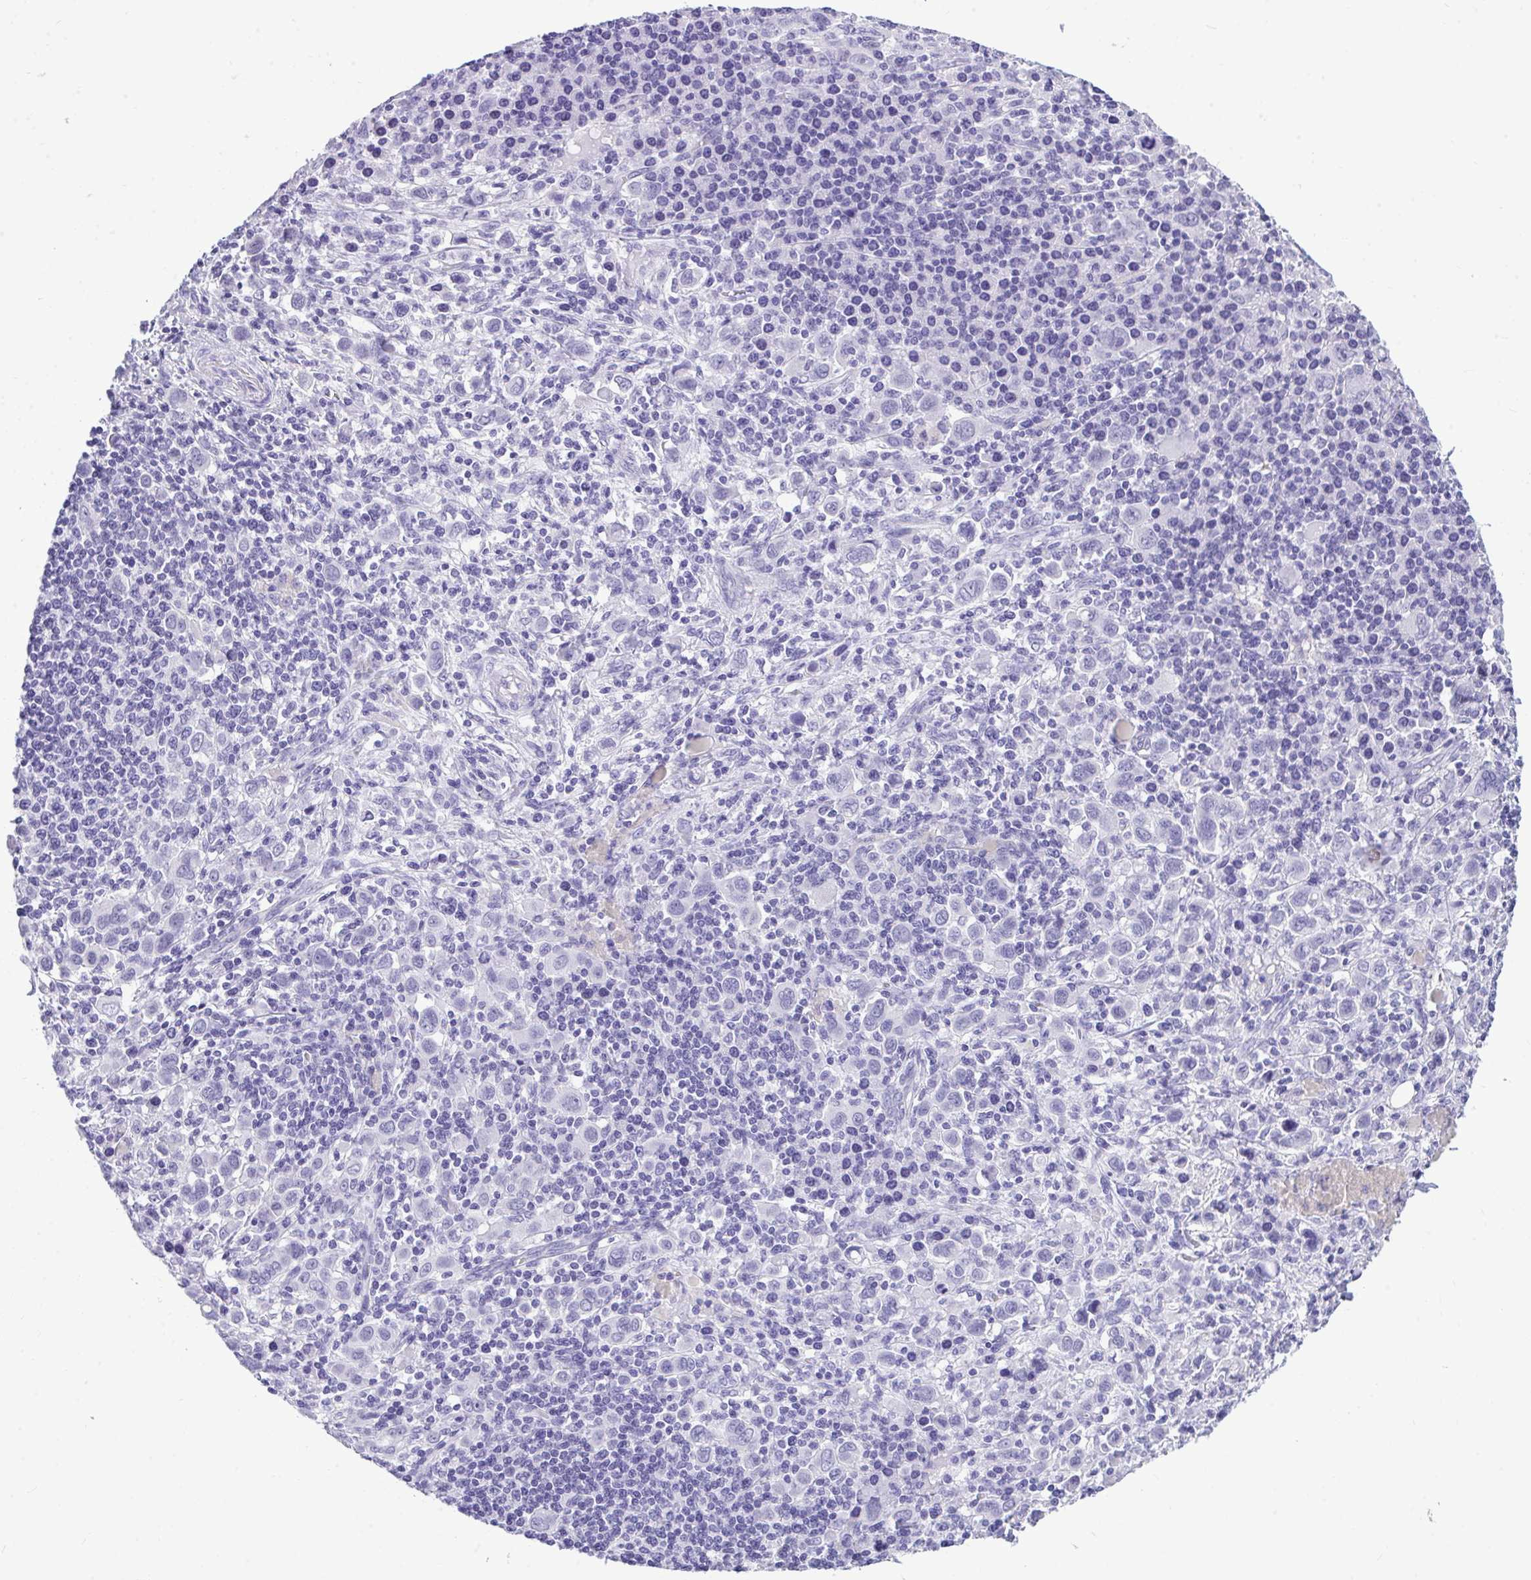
{"staining": {"intensity": "negative", "quantity": "none", "location": "none"}, "tissue": "stomach cancer", "cell_type": "Tumor cells", "image_type": "cancer", "snomed": [{"axis": "morphology", "description": "Adenocarcinoma, NOS"}, {"axis": "topography", "description": "Stomach, upper"}], "caption": "The immunohistochemistry (IHC) photomicrograph has no significant expression in tumor cells of stomach cancer tissue. The staining was performed using DAB (3,3'-diaminobenzidine) to visualize the protein expression in brown, while the nuclei were stained in blue with hematoxylin (Magnification: 20x).", "gene": "PRM2", "patient": {"sex": "male", "age": 75}}